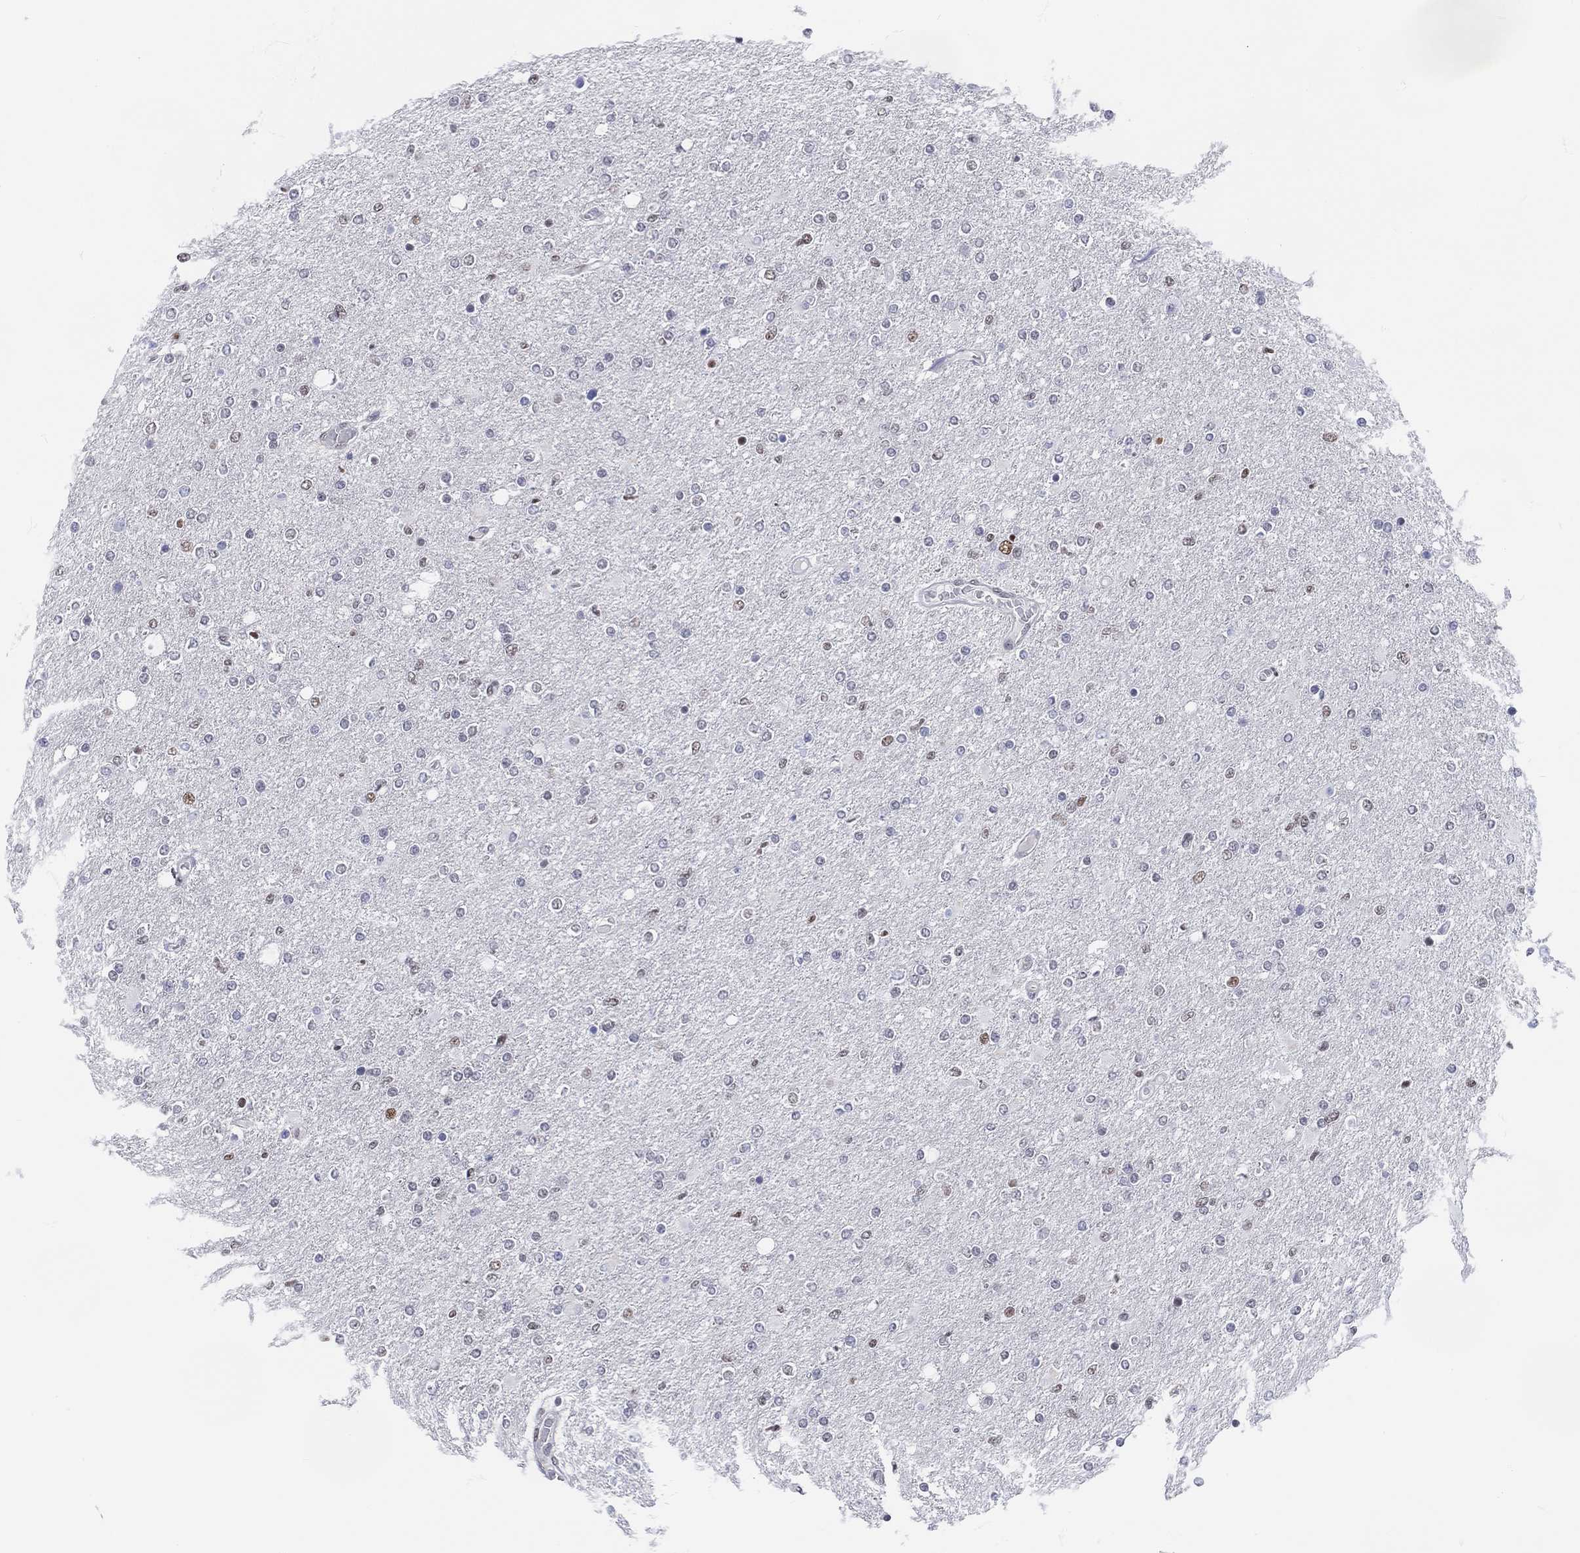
{"staining": {"intensity": "weak", "quantity": "<25%", "location": "nuclear"}, "tissue": "glioma", "cell_type": "Tumor cells", "image_type": "cancer", "snomed": [{"axis": "morphology", "description": "Glioma, malignant, High grade"}, {"axis": "topography", "description": "Cerebral cortex"}], "caption": "This photomicrograph is of malignant high-grade glioma stained with IHC to label a protein in brown with the nuclei are counter-stained blue. There is no positivity in tumor cells.", "gene": "MAPK8IP1", "patient": {"sex": "male", "age": 70}}